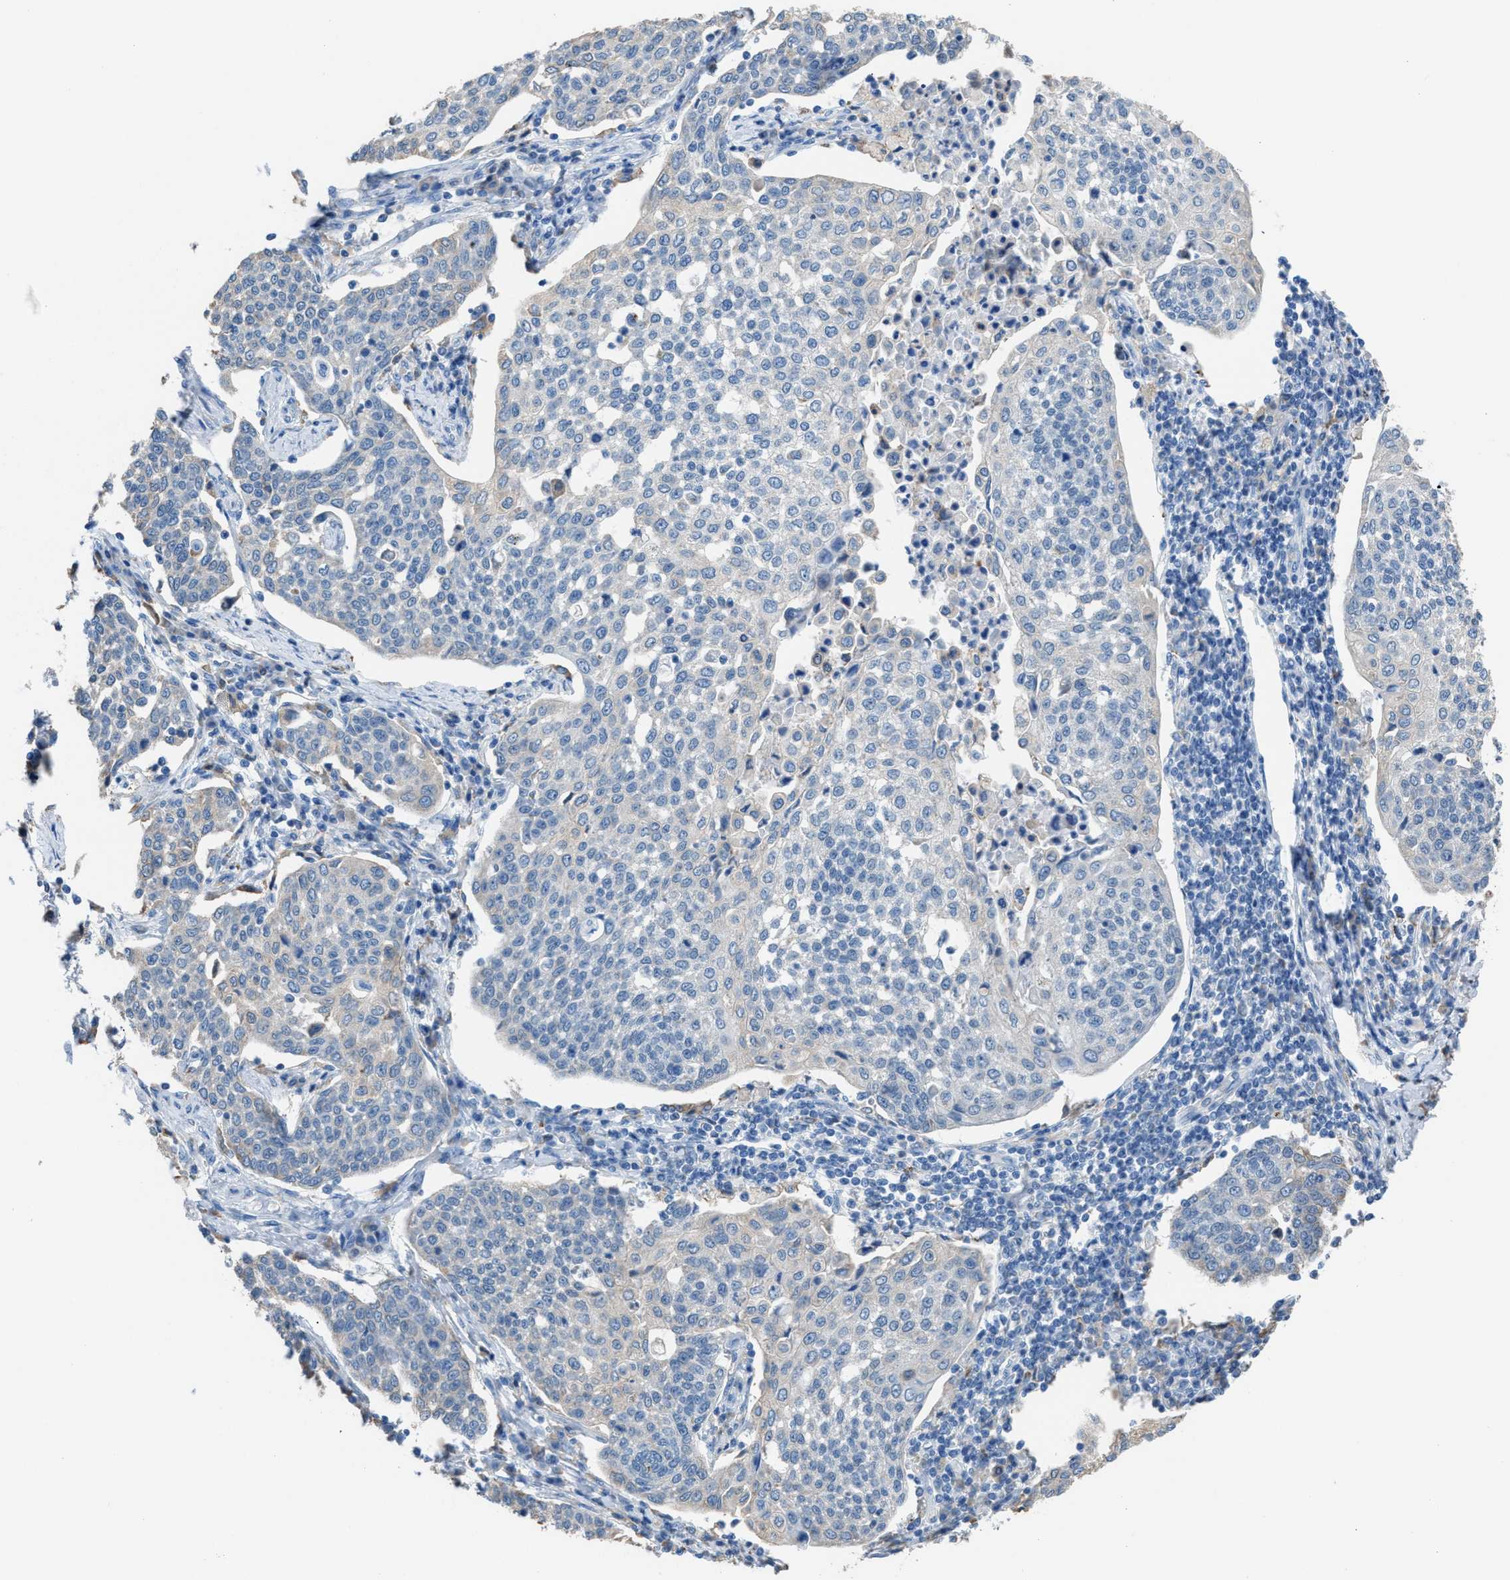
{"staining": {"intensity": "negative", "quantity": "none", "location": "none"}, "tissue": "cervical cancer", "cell_type": "Tumor cells", "image_type": "cancer", "snomed": [{"axis": "morphology", "description": "Squamous cell carcinoma, NOS"}, {"axis": "topography", "description": "Cervix"}], "caption": "The histopathology image demonstrates no significant expression in tumor cells of cervical cancer (squamous cell carcinoma).", "gene": "CA3", "patient": {"sex": "female", "age": 34}}